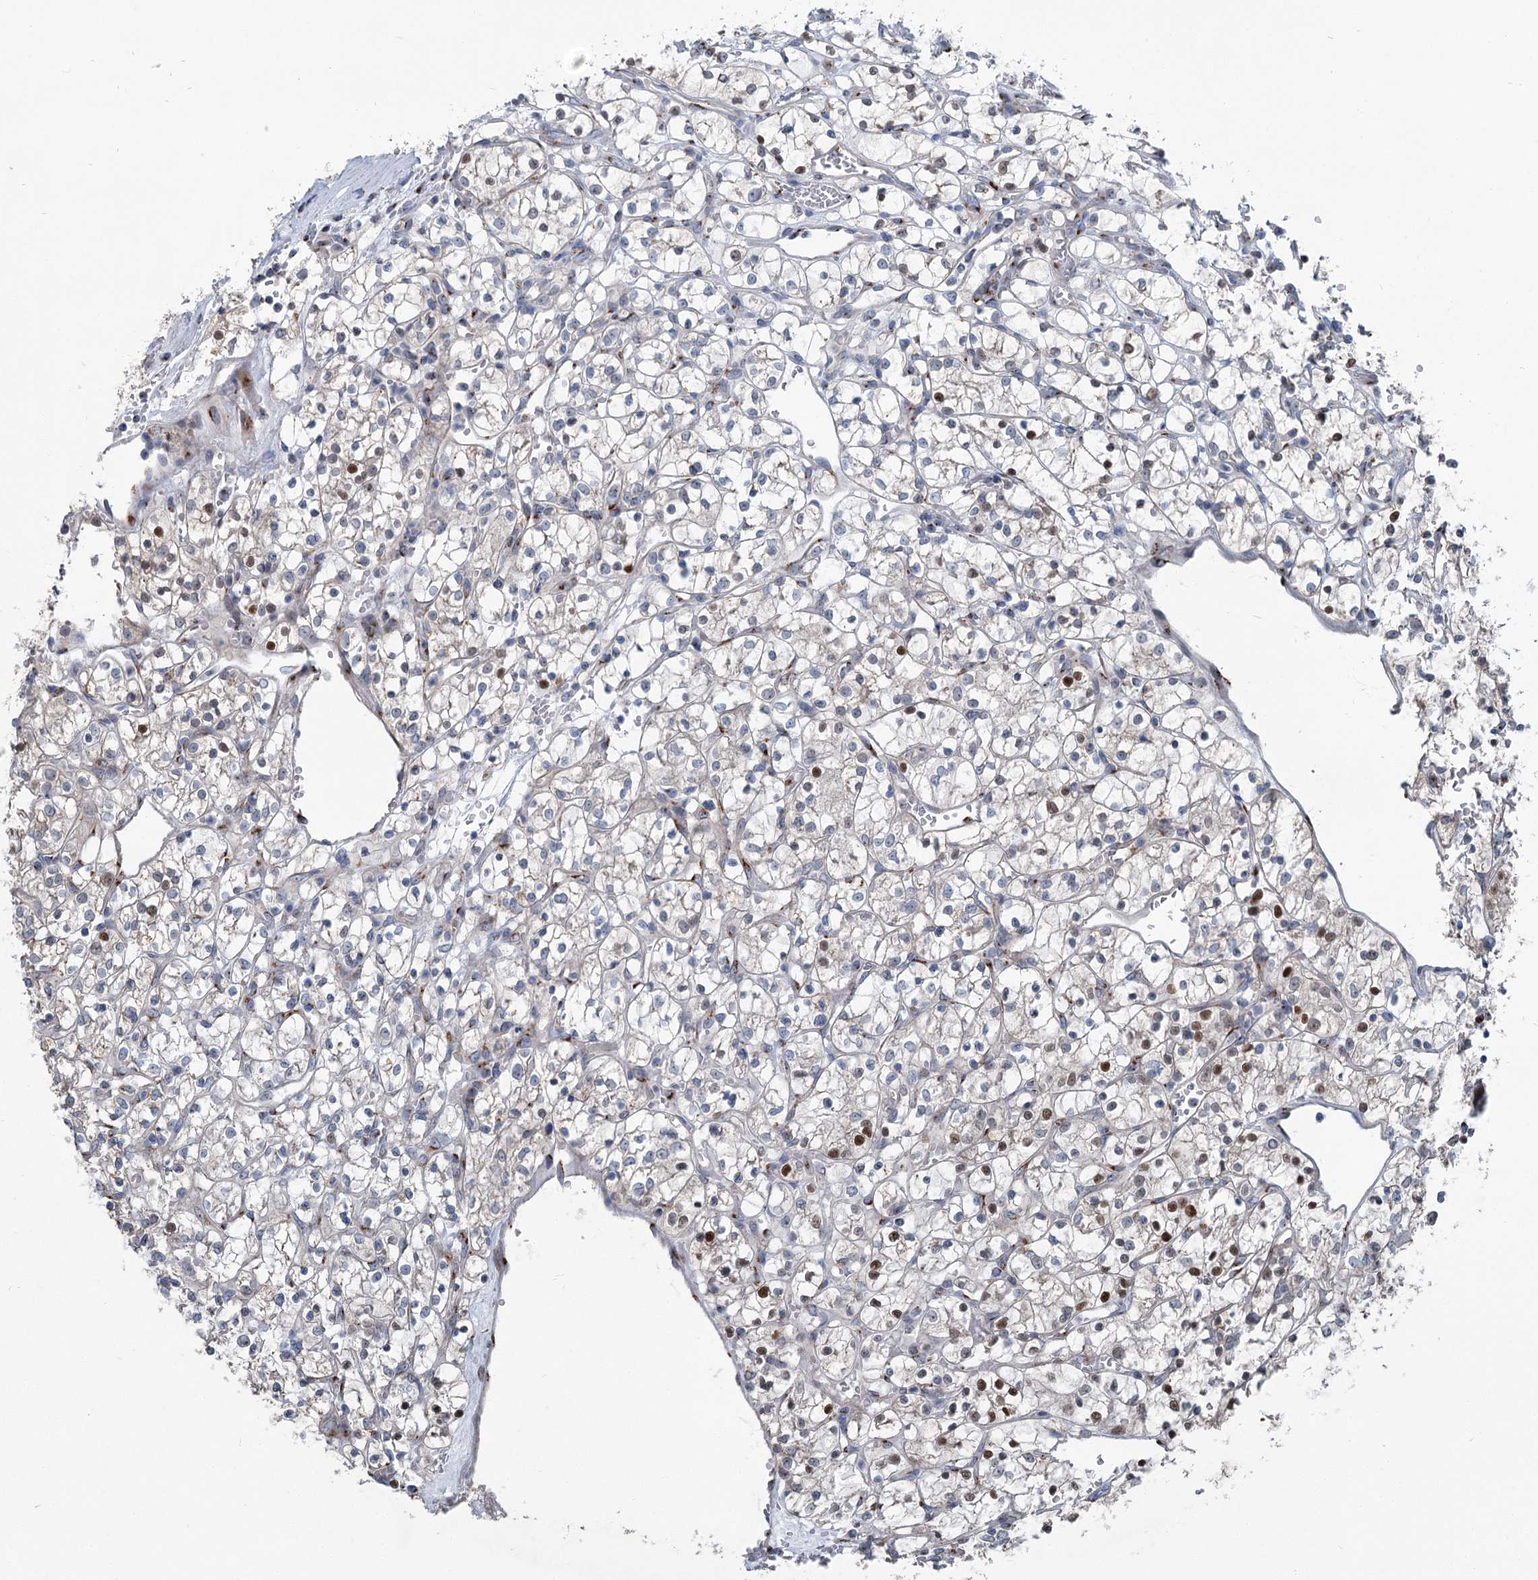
{"staining": {"intensity": "moderate", "quantity": "<25%", "location": "nuclear"}, "tissue": "renal cancer", "cell_type": "Tumor cells", "image_type": "cancer", "snomed": [{"axis": "morphology", "description": "Adenocarcinoma, NOS"}, {"axis": "topography", "description": "Kidney"}], "caption": "Renal adenocarcinoma stained for a protein reveals moderate nuclear positivity in tumor cells.", "gene": "ITIH5", "patient": {"sex": "female", "age": 69}}